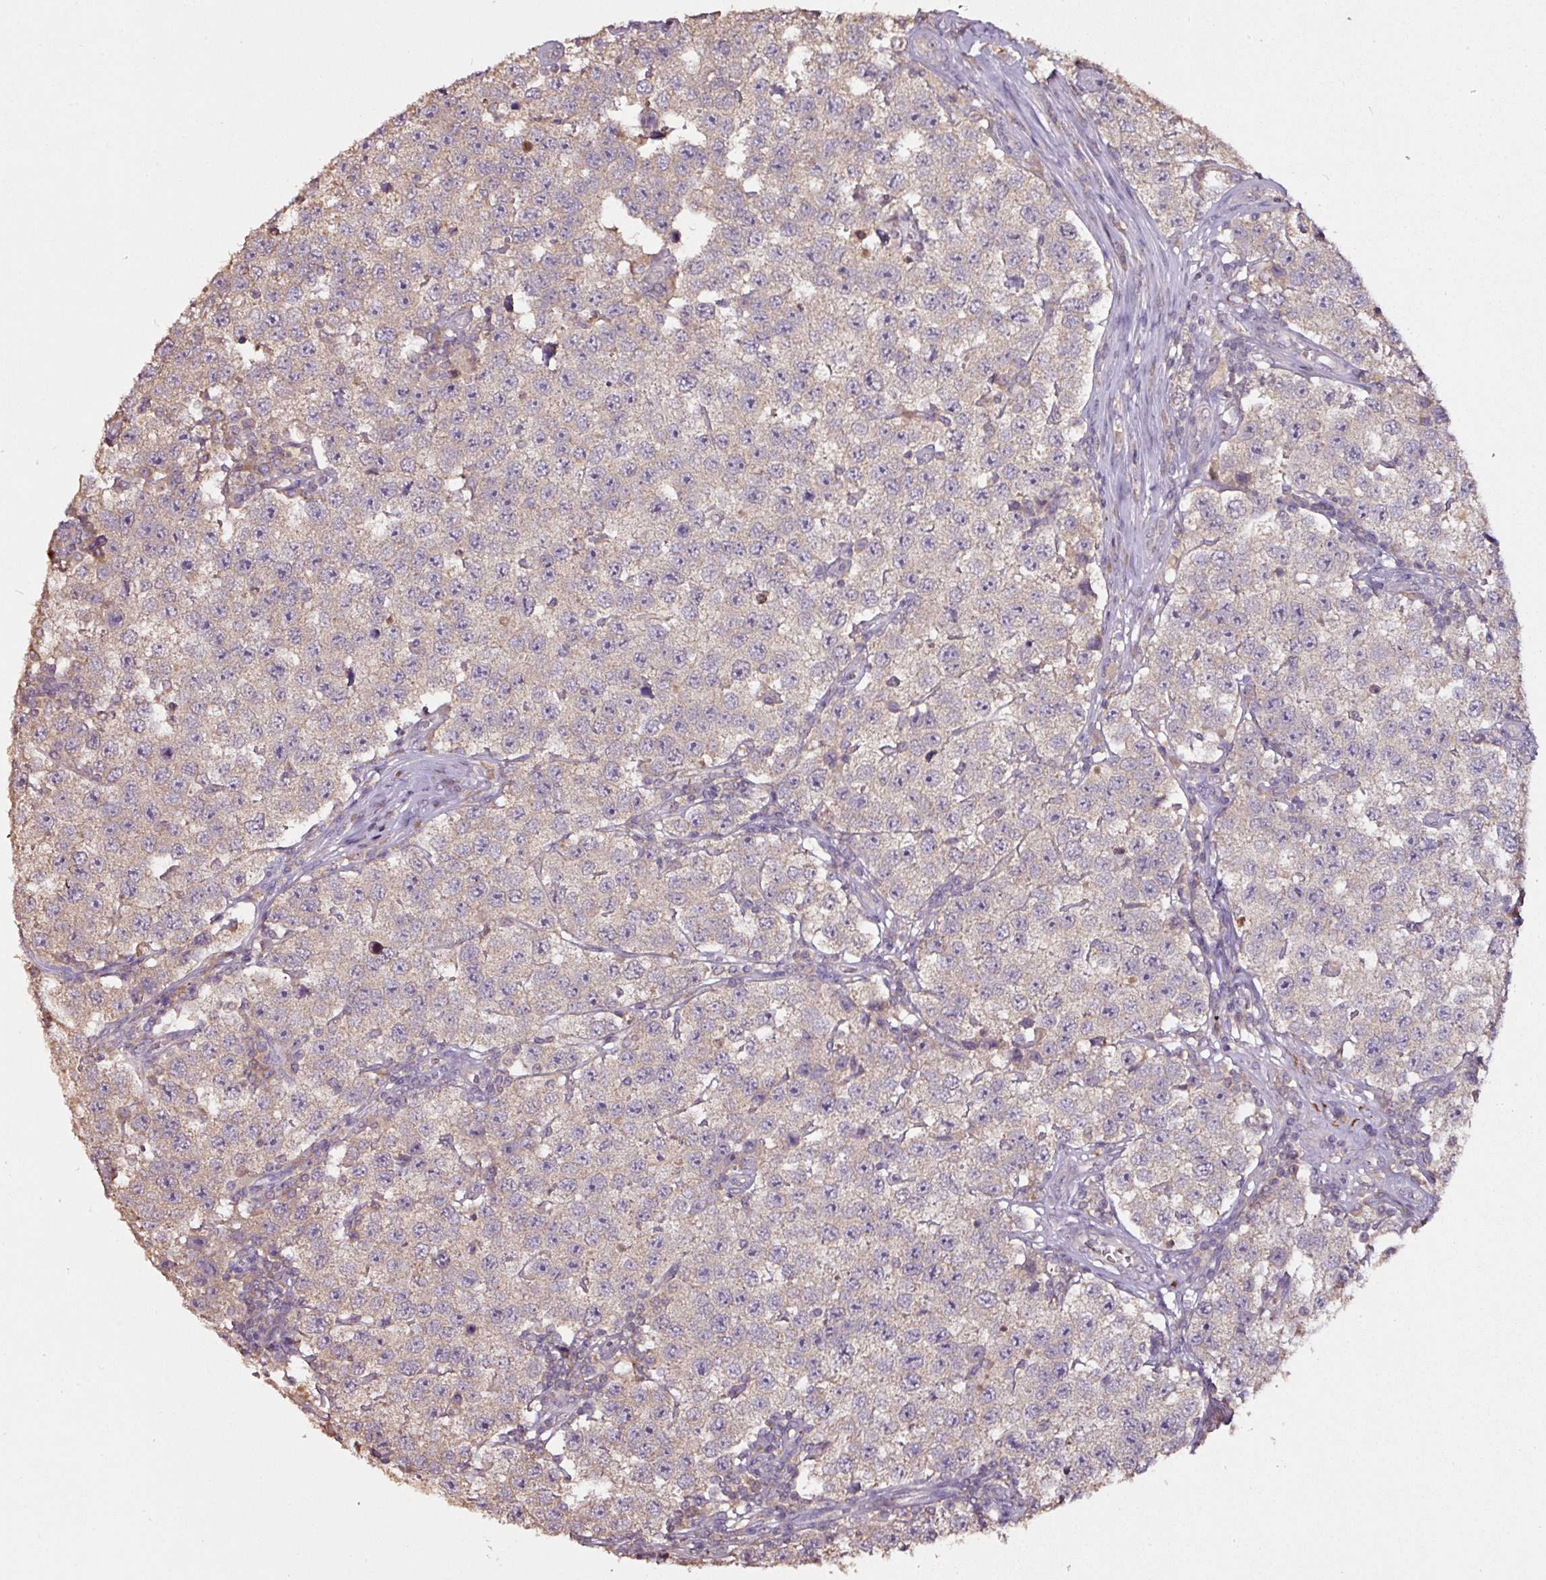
{"staining": {"intensity": "weak", "quantity": "<25%", "location": "cytoplasmic/membranous"}, "tissue": "testis cancer", "cell_type": "Tumor cells", "image_type": "cancer", "snomed": [{"axis": "morphology", "description": "Seminoma, NOS"}, {"axis": "topography", "description": "Testis"}], "caption": "Immunohistochemistry histopathology image of neoplastic tissue: testis cancer (seminoma) stained with DAB (3,3'-diaminobenzidine) reveals no significant protein expression in tumor cells.", "gene": "RPL38", "patient": {"sex": "male", "age": 34}}